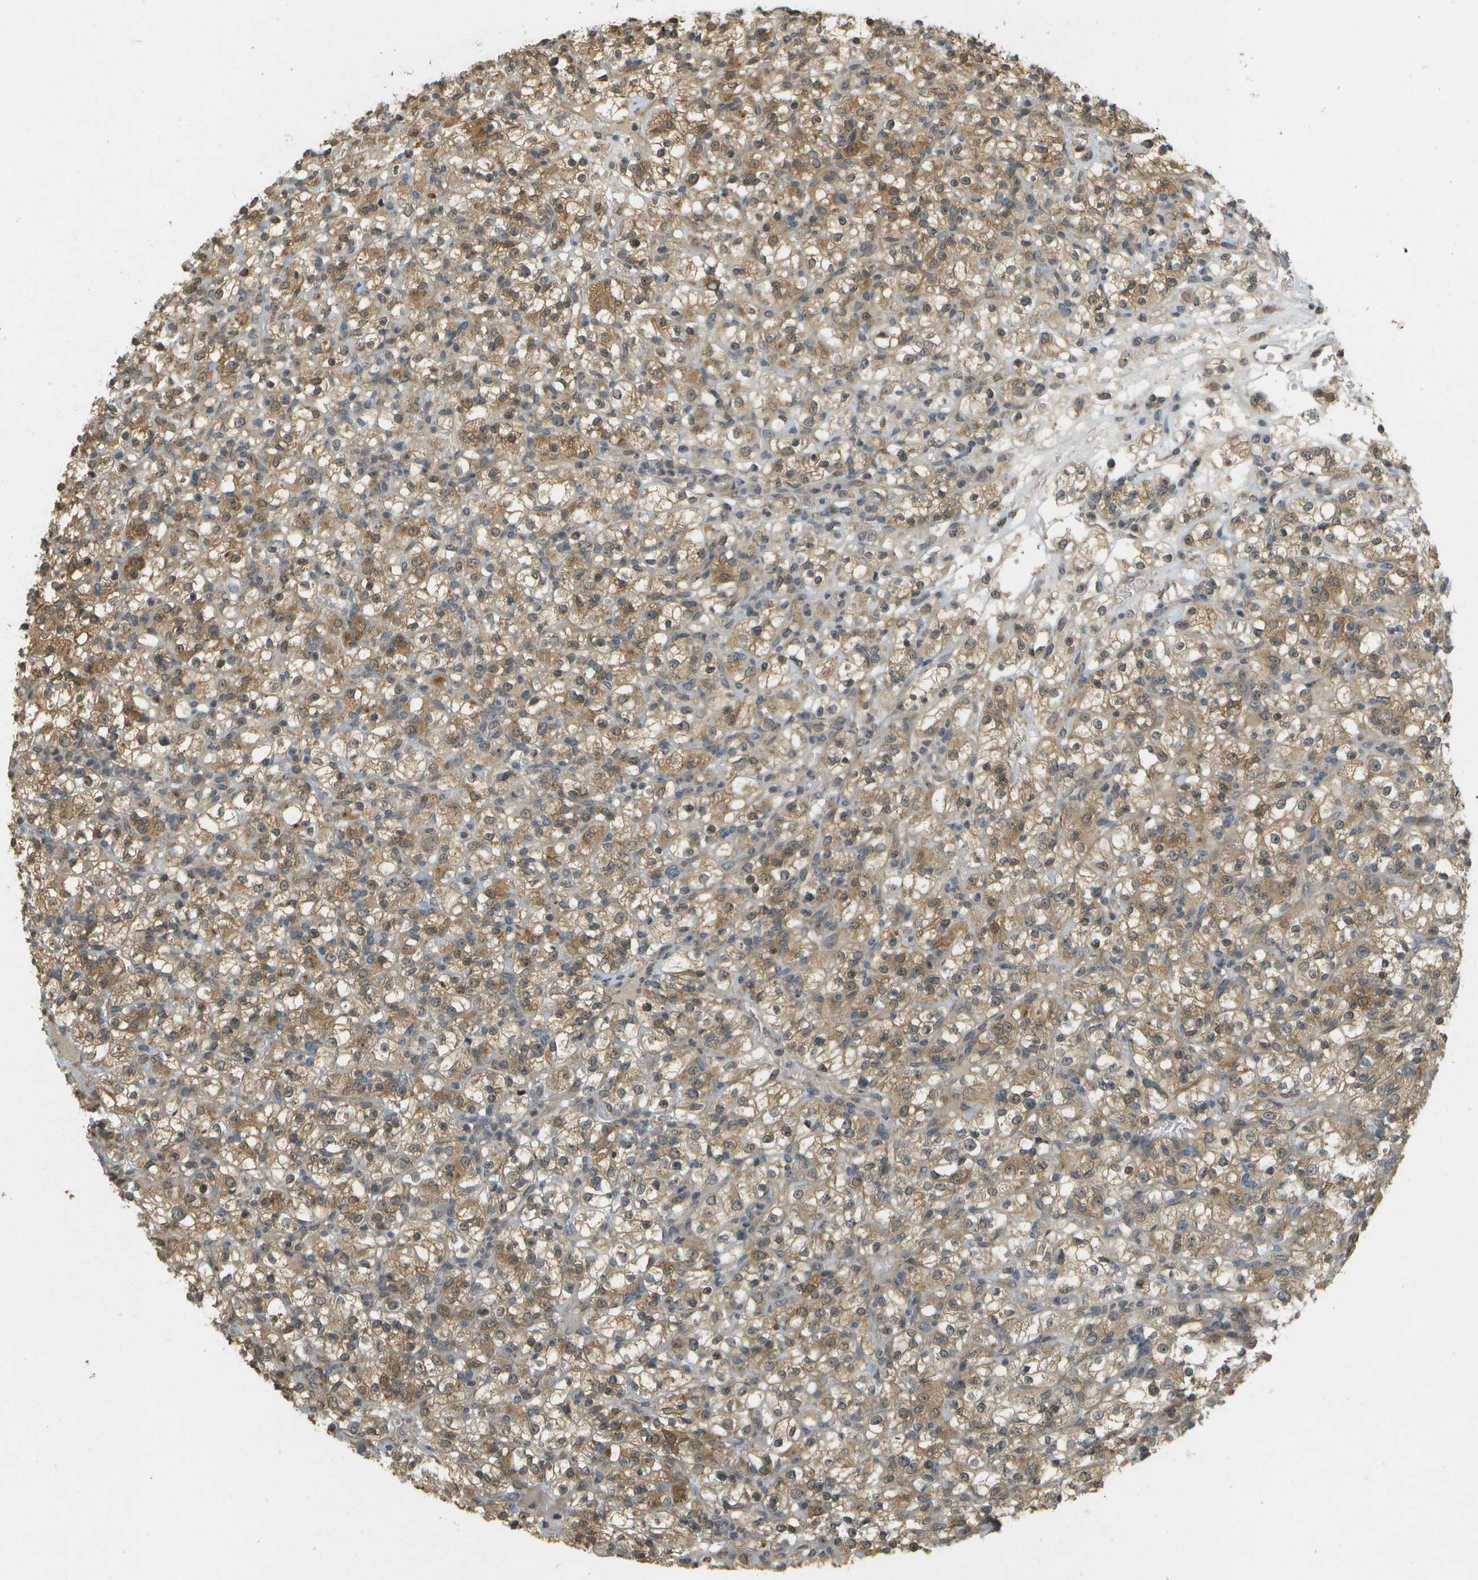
{"staining": {"intensity": "moderate", "quantity": ">75%", "location": "cytoplasmic/membranous"}, "tissue": "renal cancer", "cell_type": "Tumor cells", "image_type": "cancer", "snomed": [{"axis": "morphology", "description": "Normal tissue, NOS"}, {"axis": "morphology", "description": "Adenocarcinoma, NOS"}, {"axis": "topography", "description": "Kidney"}], "caption": "An image showing moderate cytoplasmic/membranous expression in approximately >75% of tumor cells in adenocarcinoma (renal), as visualized by brown immunohistochemical staining.", "gene": "RAB21", "patient": {"sex": "female", "age": 72}}